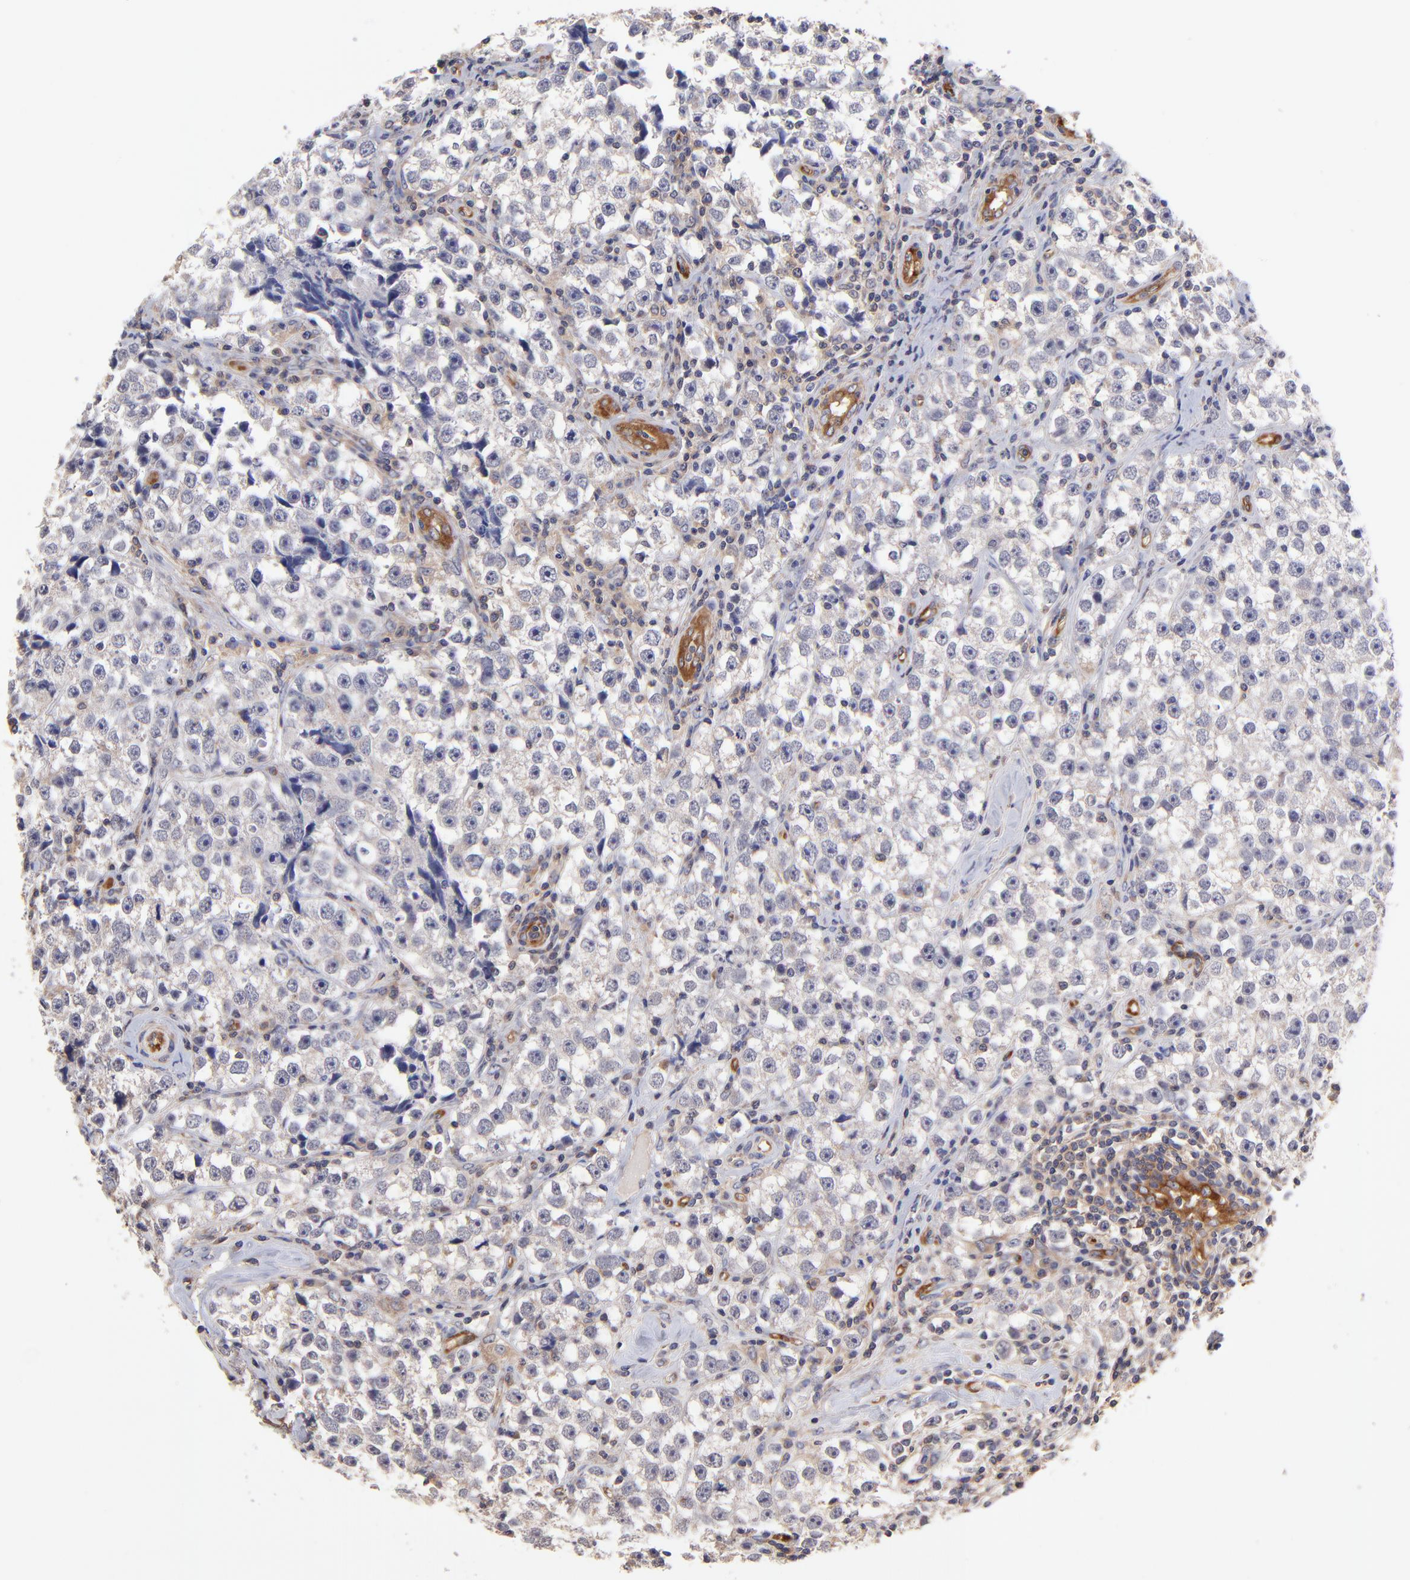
{"staining": {"intensity": "negative", "quantity": "none", "location": "none"}, "tissue": "testis cancer", "cell_type": "Tumor cells", "image_type": "cancer", "snomed": [{"axis": "morphology", "description": "Seminoma, NOS"}, {"axis": "topography", "description": "Testis"}], "caption": "Image shows no protein positivity in tumor cells of testis cancer (seminoma) tissue. The staining is performed using DAB (3,3'-diaminobenzidine) brown chromogen with nuclei counter-stained in using hematoxylin.", "gene": "ASB7", "patient": {"sex": "male", "age": 32}}